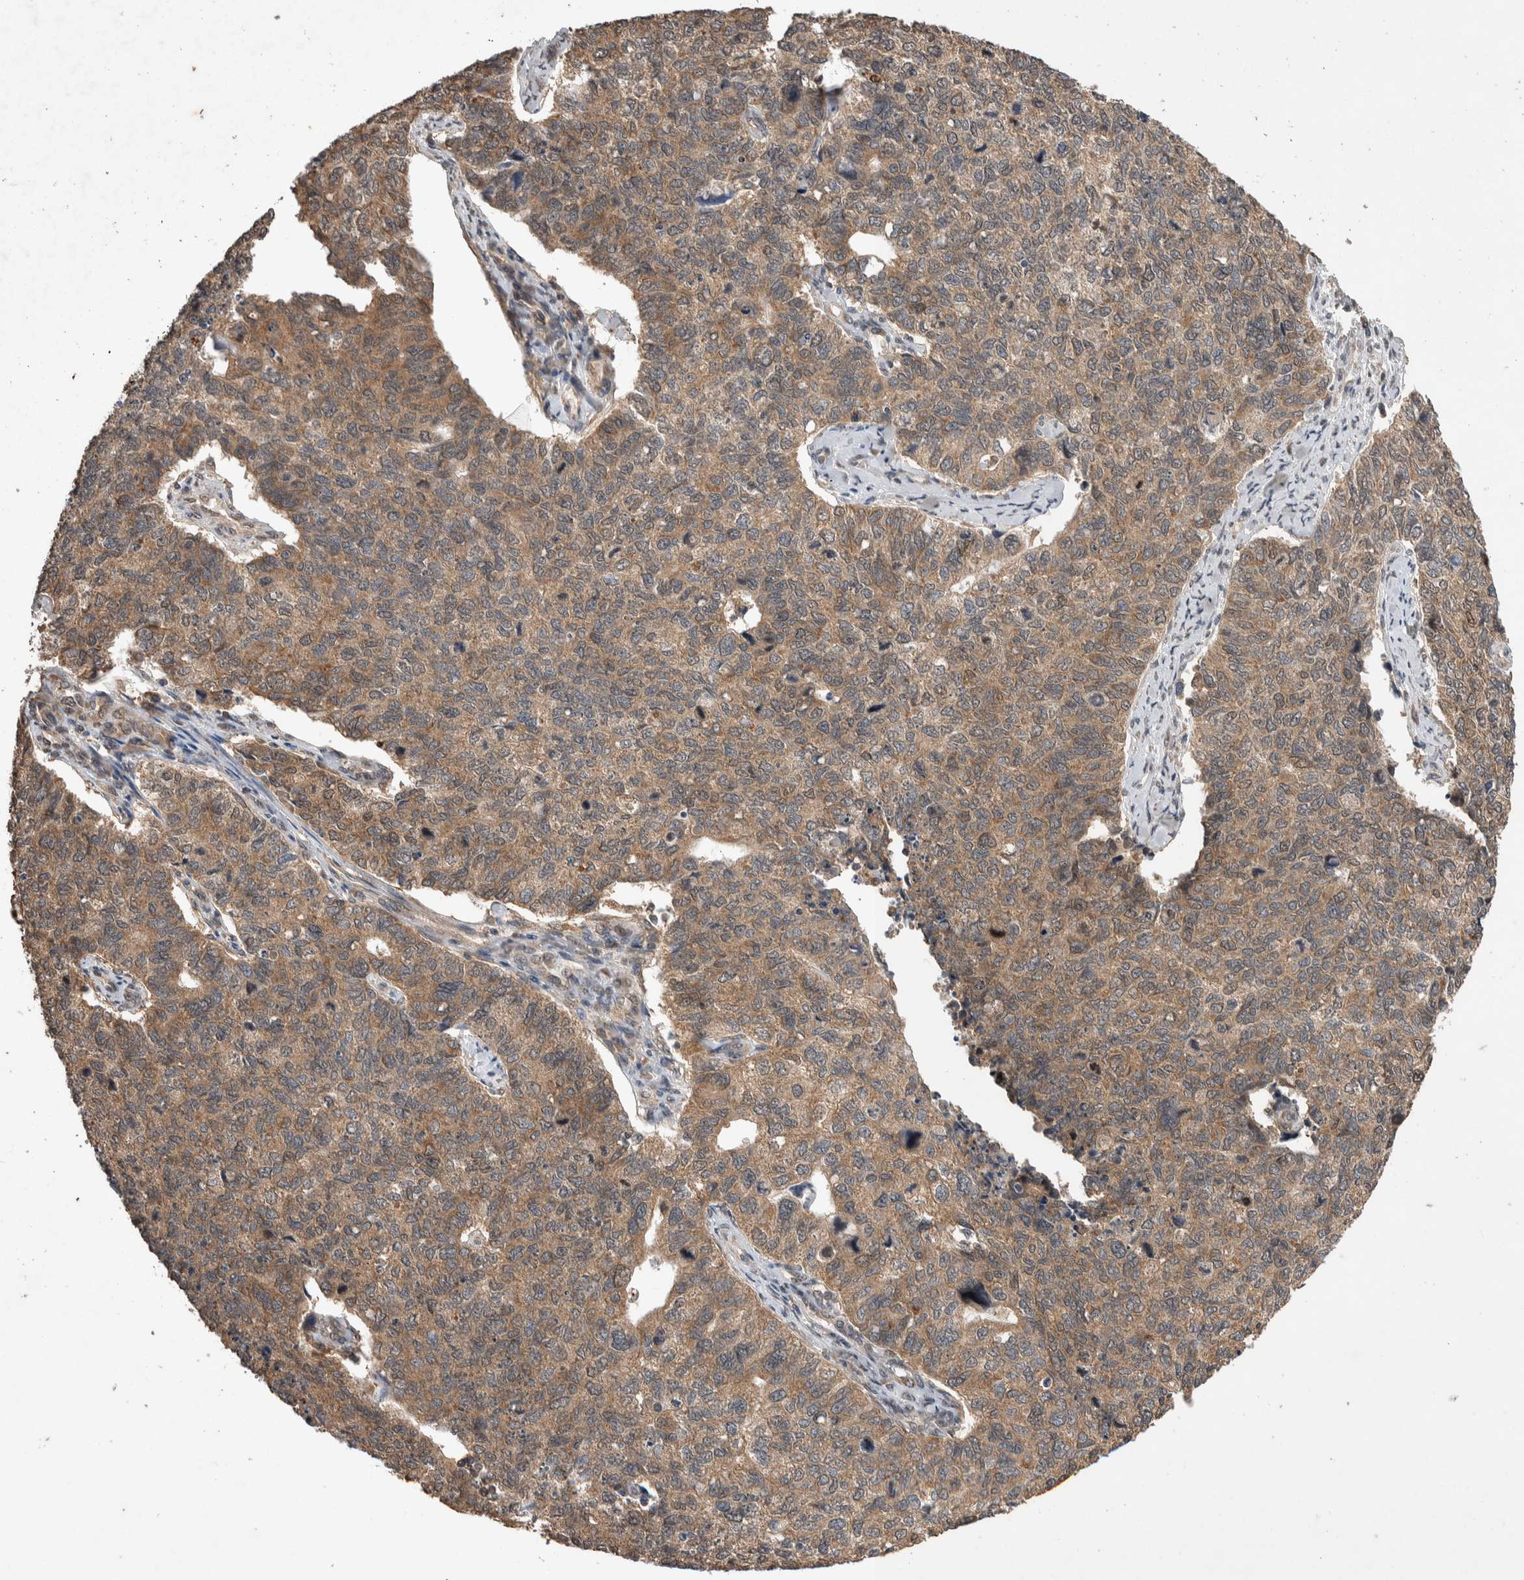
{"staining": {"intensity": "moderate", "quantity": ">75%", "location": "cytoplasmic/membranous"}, "tissue": "cervical cancer", "cell_type": "Tumor cells", "image_type": "cancer", "snomed": [{"axis": "morphology", "description": "Squamous cell carcinoma, NOS"}, {"axis": "topography", "description": "Cervix"}], "caption": "Protein staining of cervical squamous cell carcinoma tissue reveals moderate cytoplasmic/membranous positivity in about >75% of tumor cells. (Brightfield microscopy of DAB IHC at high magnification).", "gene": "DVL2", "patient": {"sex": "female", "age": 63}}